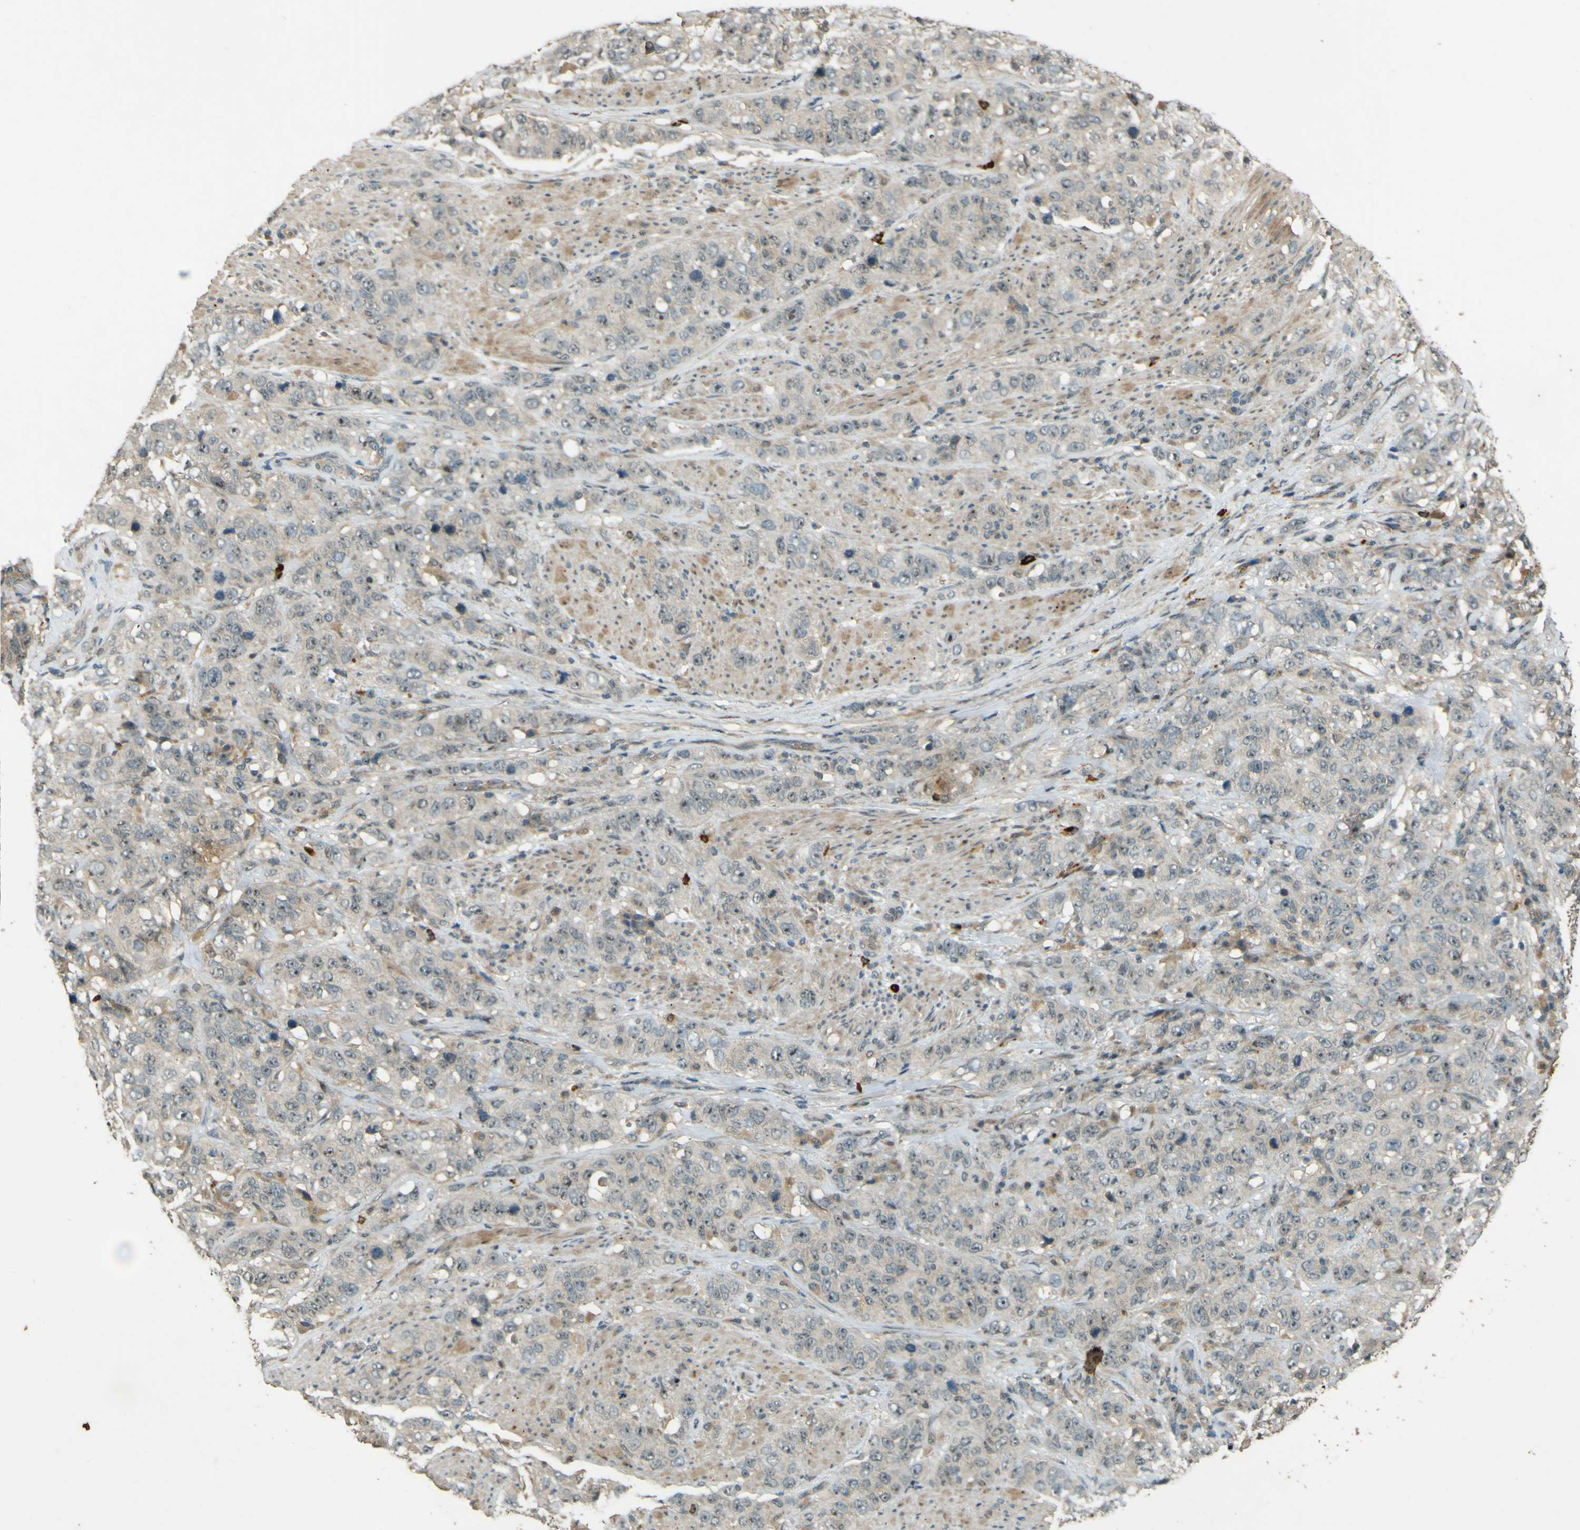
{"staining": {"intensity": "negative", "quantity": "none", "location": "none"}, "tissue": "stomach cancer", "cell_type": "Tumor cells", "image_type": "cancer", "snomed": [{"axis": "morphology", "description": "Adenocarcinoma, NOS"}, {"axis": "topography", "description": "Stomach"}], "caption": "Immunohistochemistry image of adenocarcinoma (stomach) stained for a protein (brown), which displays no positivity in tumor cells. (Immunohistochemistry (ihc), brightfield microscopy, high magnification).", "gene": "MPDZ", "patient": {"sex": "male", "age": 48}}